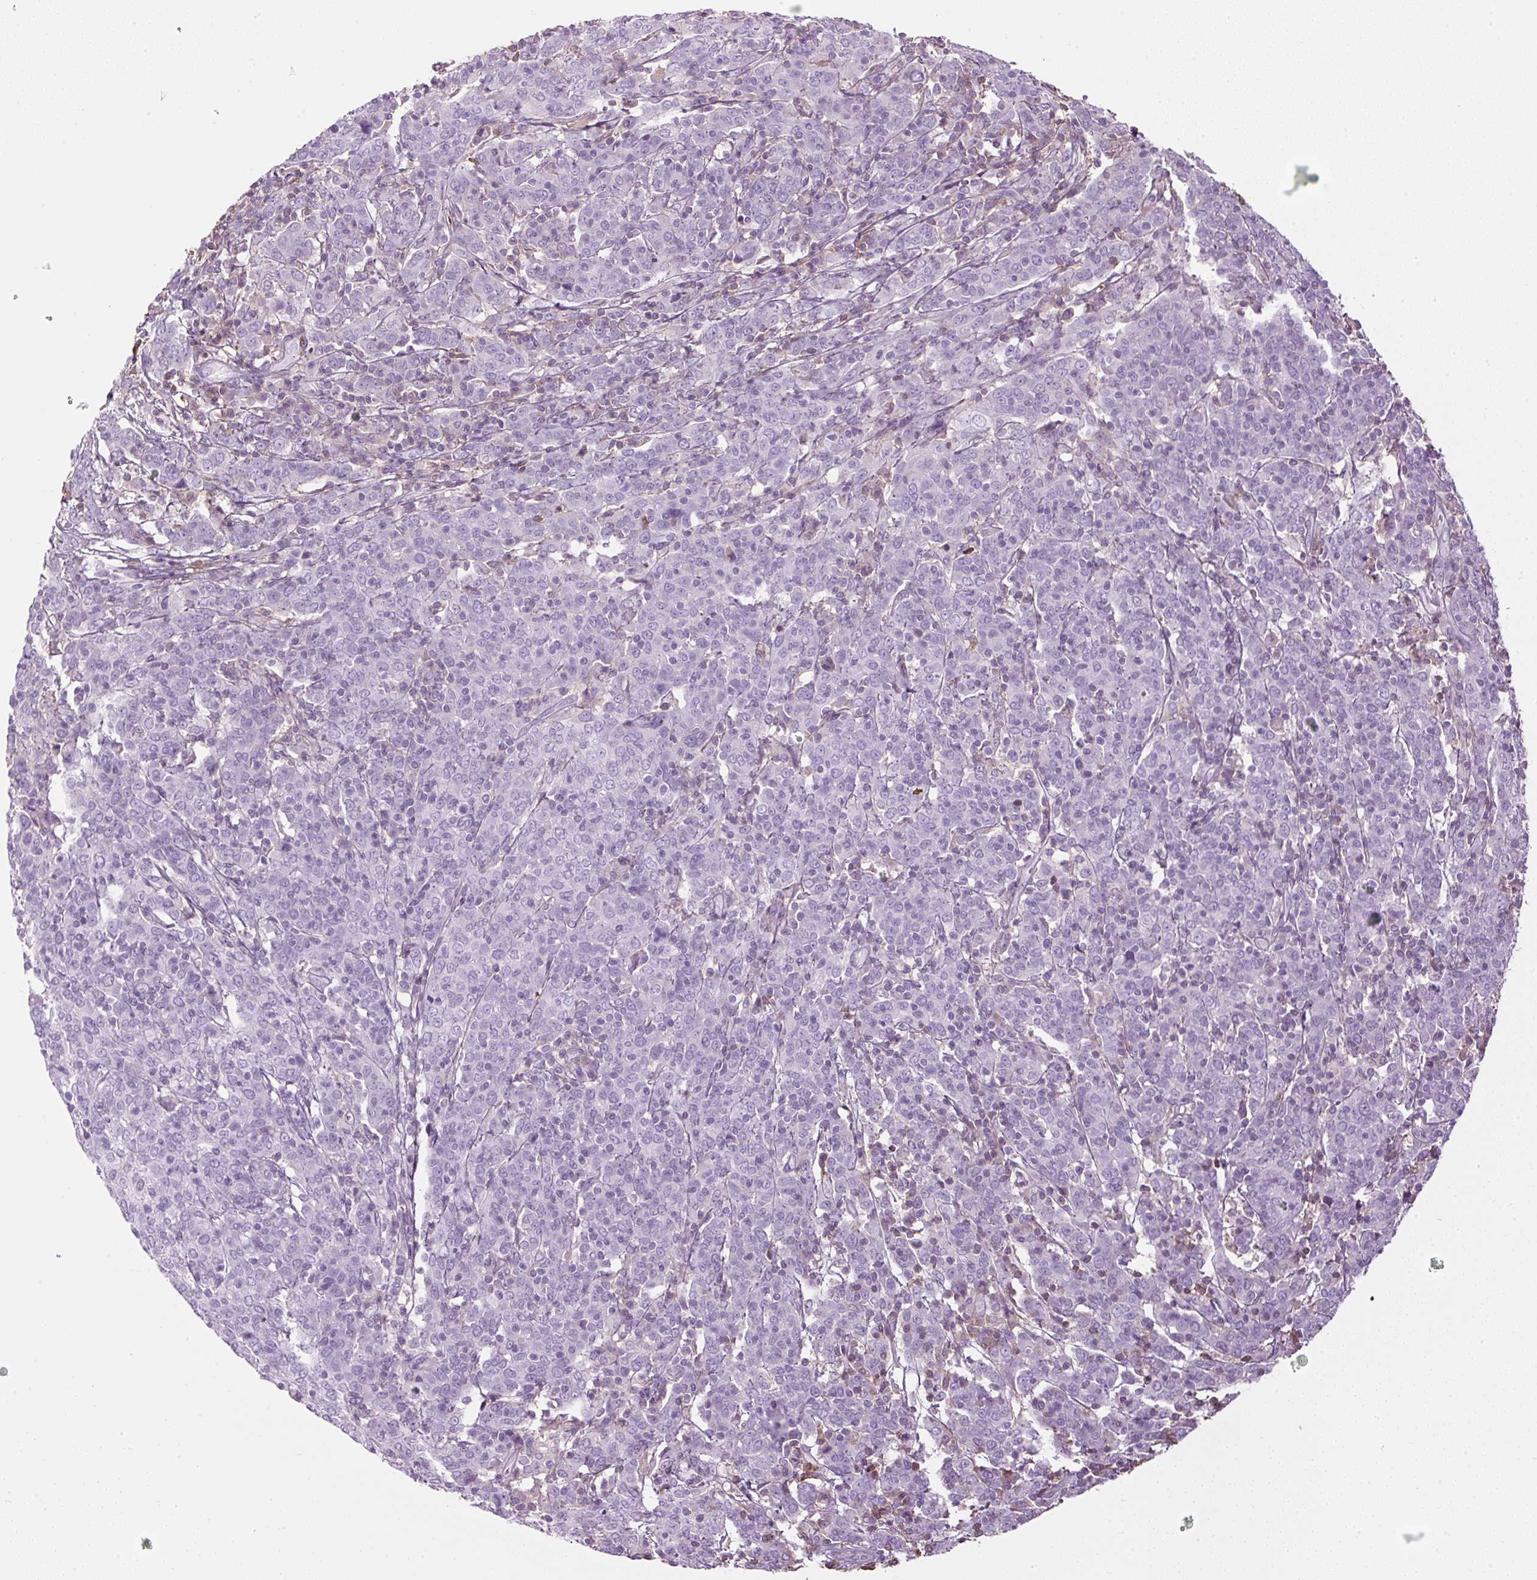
{"staining": {"intensity": "negative", "quantity": "none", "location": "none"}, "tissue": "cervical cancer", "cell_type": "Tumor cells", "image_type": "cancer", "snomed": [{"axis": "morphology", "description": "Squamous cell carcinoma, NOS"}, {"axis": "topography", "description": "Cervix"}], "caption": "IHC image of neoplastic tissue: human cervical squamous cell carcinoma stained with DAB displays no significant protein staining in tumor cells.", "gene": "APOA1", "patient": {"sex": "female", "age": 67}}